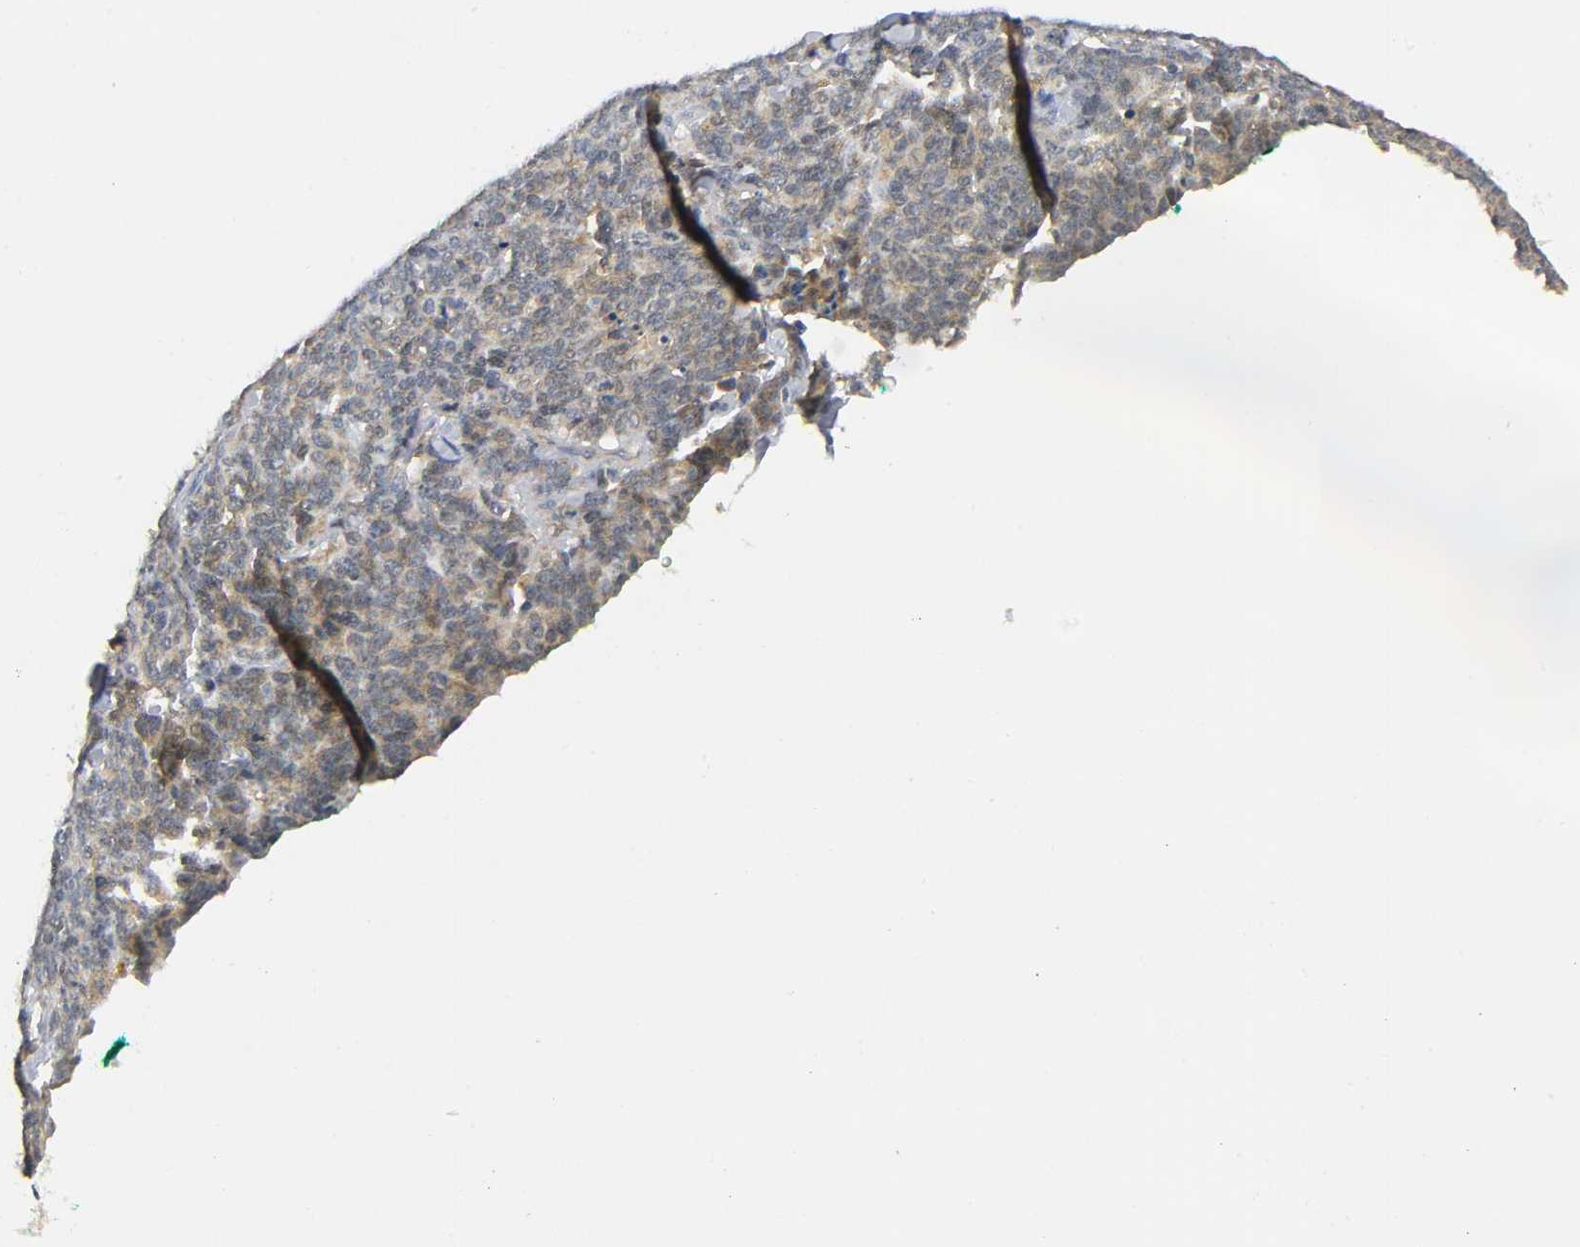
{"staining": {"intensity": "weak", "quantity": ">75%", "location": "cytoplasmic/membranous"}, "tissue": "lung cancer", "cell_type": "Tumor cells", "image_type": "cancer", "snomed": [{"axis": "morphology", "description": "Neoplasm, malignant, NOS"}, {"axis": "topography", "description": "Lung"}], "caption": "Immunohistochemical staining of lung cancer (malignant neoplasm) displays low levels of weak cytoplasmic/membranous protein expression in approximately >75% of tumor cells.", "gene": "NRP1", "patient": {"sex": "female", "age": 58}}